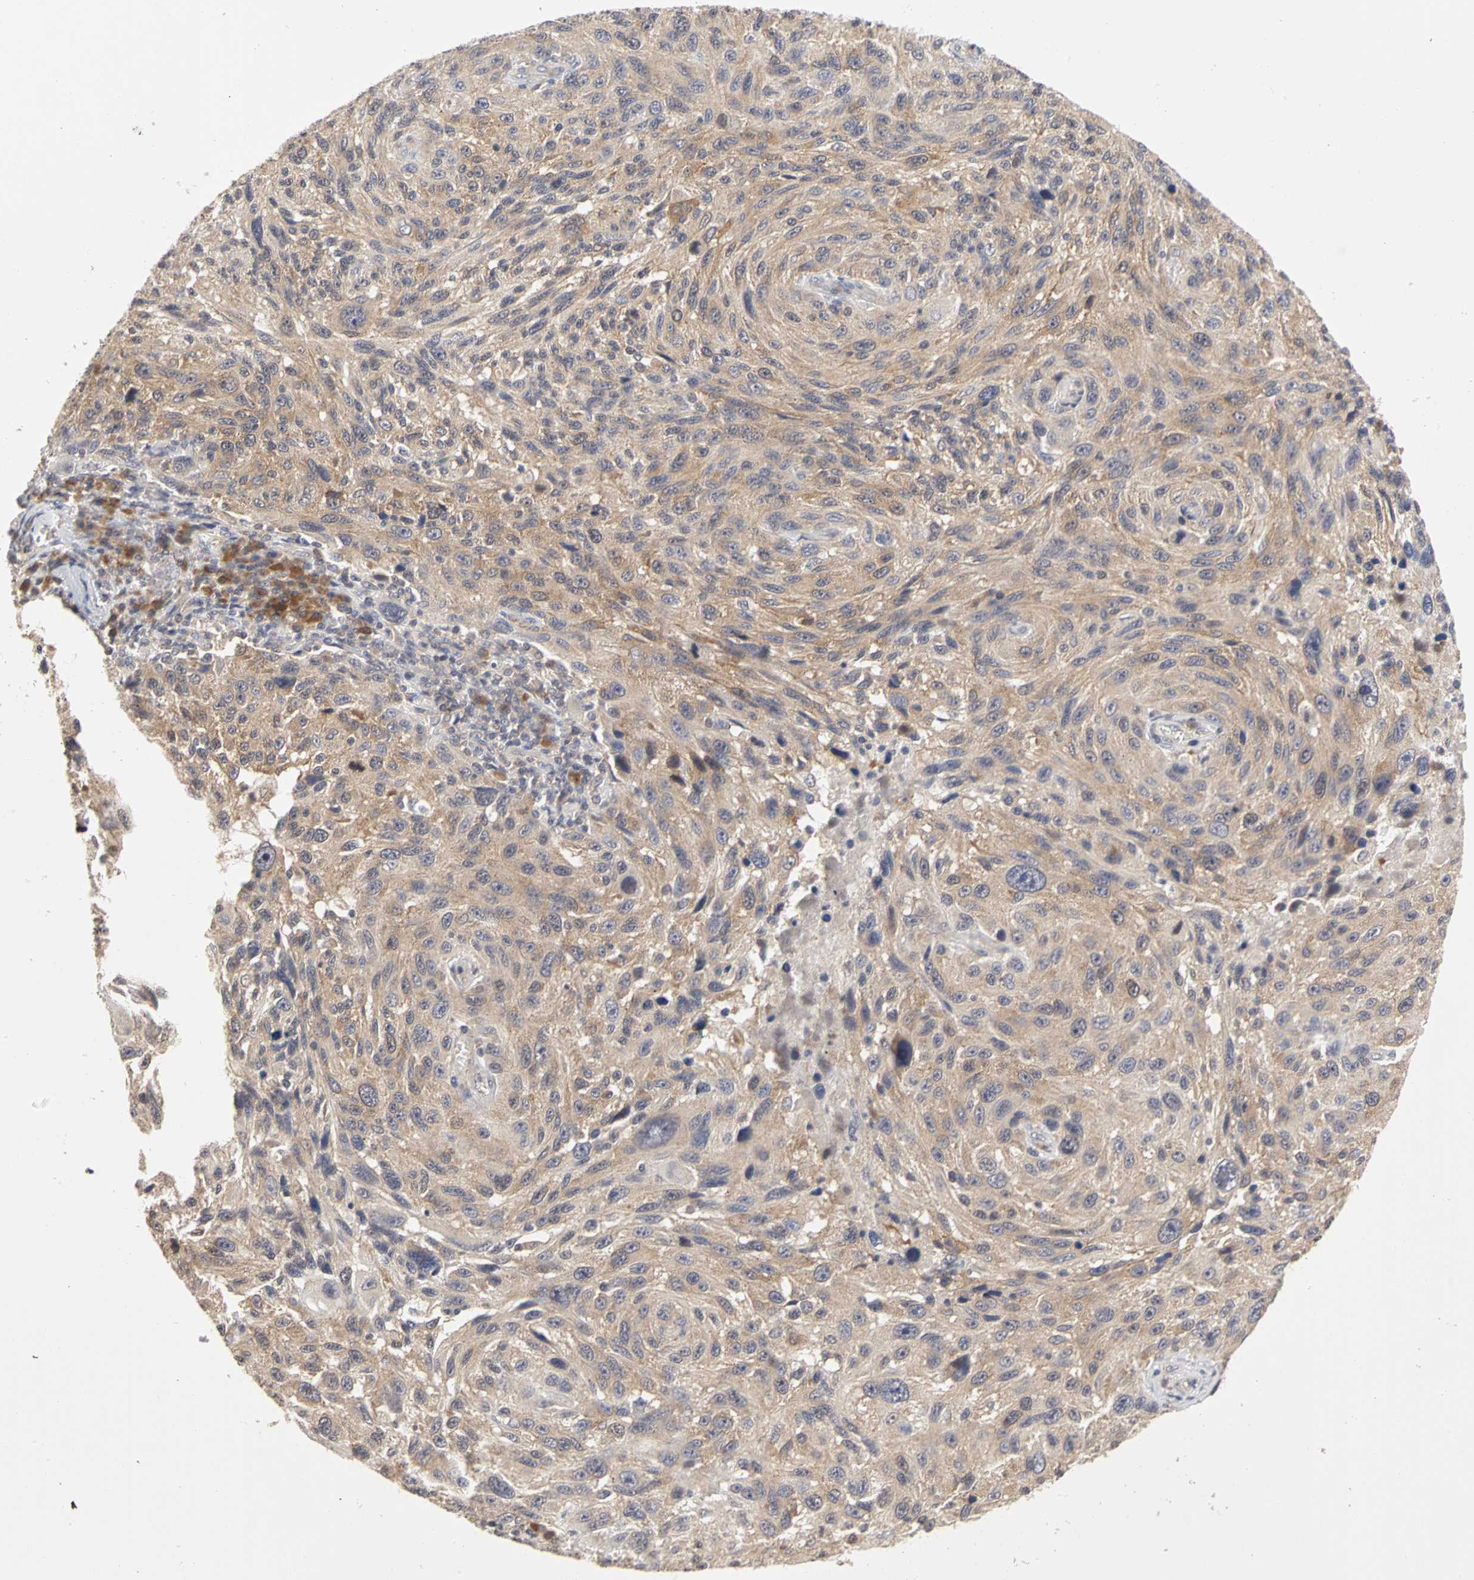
{"staining": {"intensity": "weak", "quantity": ">75%", "location": "cytoplasmic/membranous"}, "tissue": "melanoma", "cell_type": "Tumor cells", "image_type": "cancer", "snomed": [{"axis": "morphology", "description": "Malignant melanoma, NOS"}, {"axis": "topography", "description": "Skin"}], "caption": "Immunohistochemical staining of human melanoma demonstrates low levels of weak cytoplasmic/membranous protein expression in about >75% of tumor cells.", "gene": "IRAK1", "patient": {"sex": "male", "age": 53}}